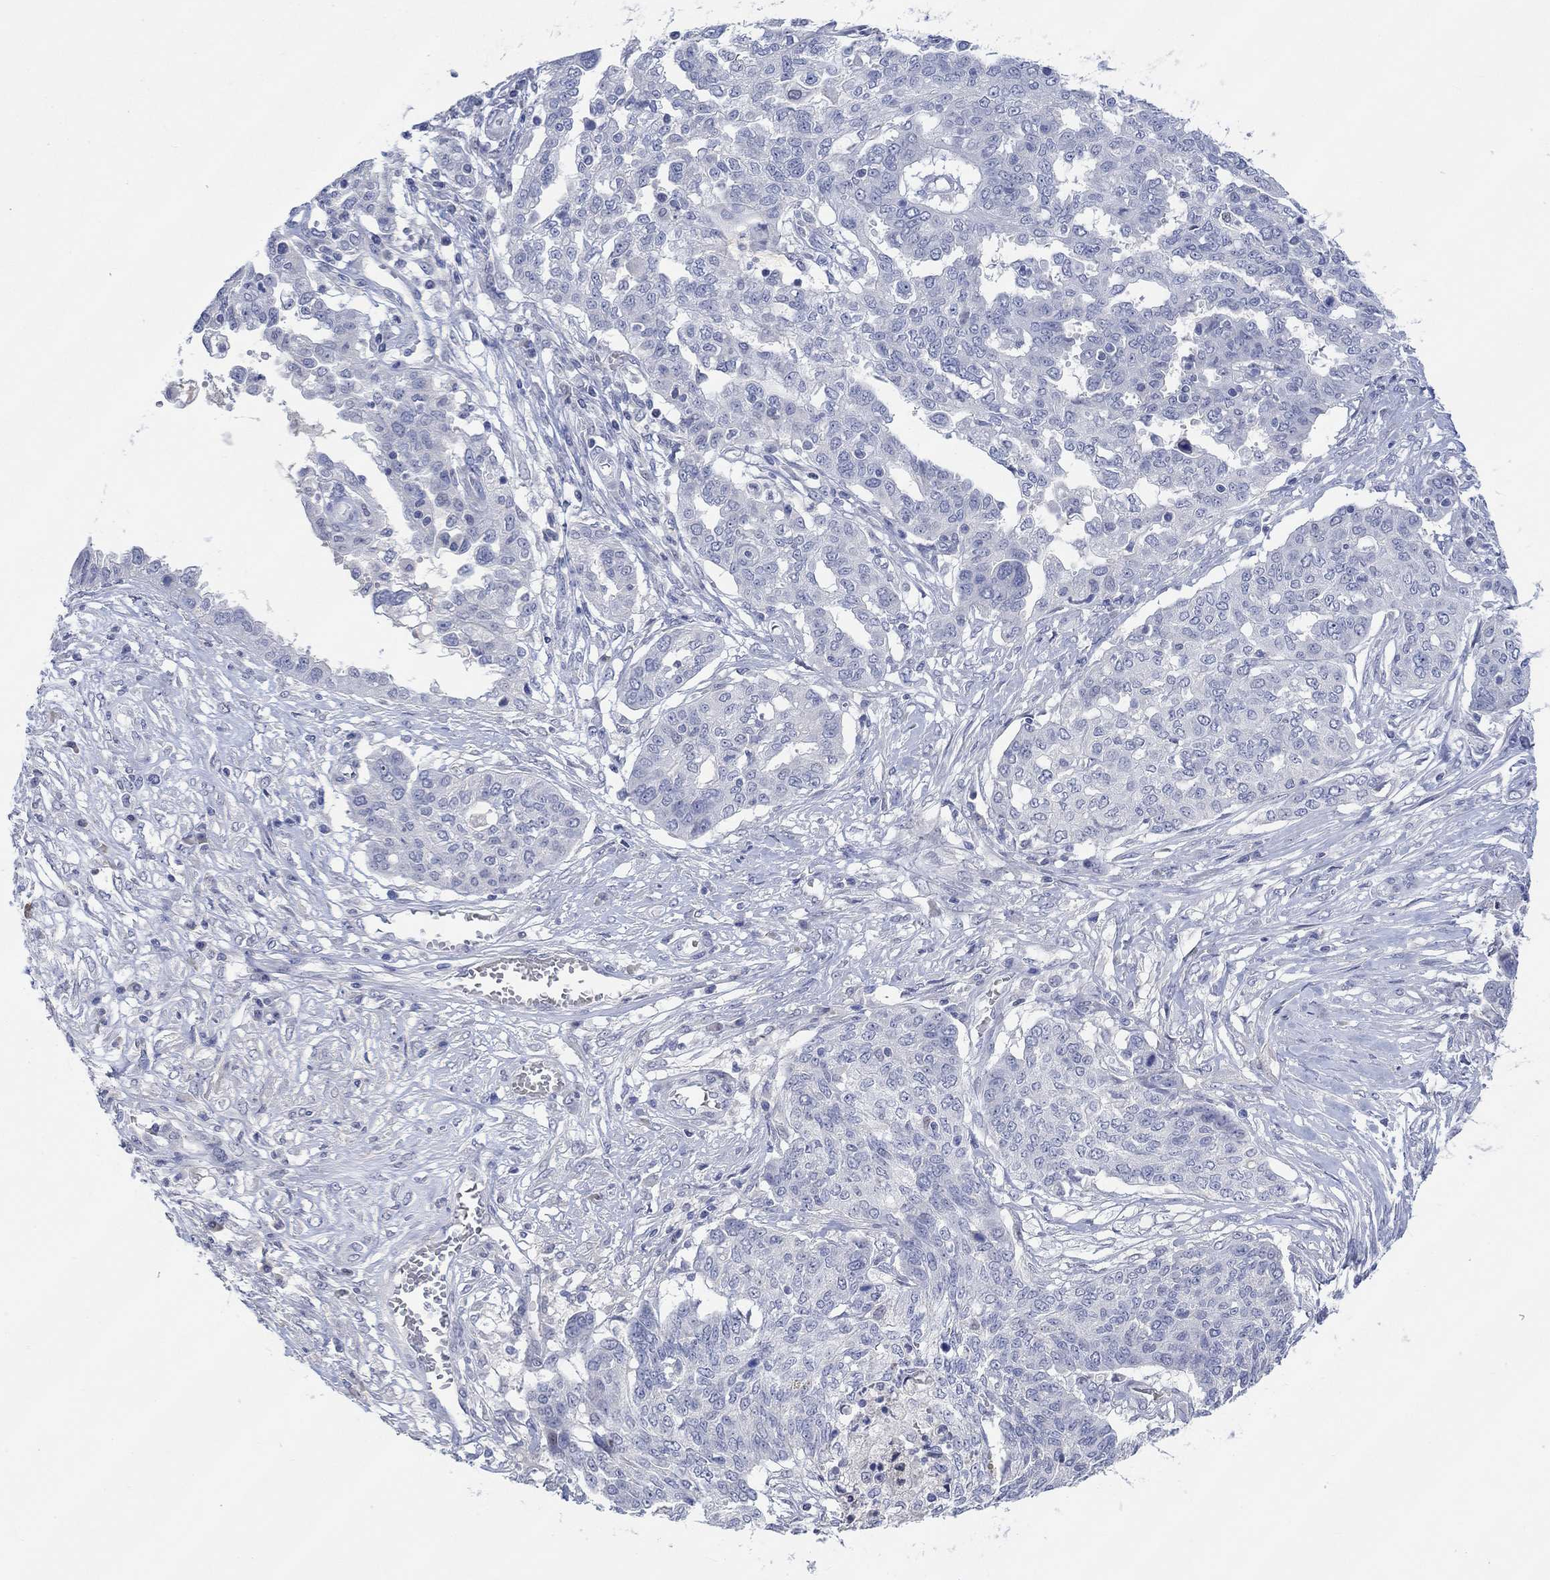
{"staining": {"intensity": "negative", "quantity": "none", "location": "none"}, "tissue": "ovarian cancer", "cell_type": "Tumor cells", "image_type": "cancer", "snomed": [{"axis": "morphology", "description": "Cystadenocarcinoma, serous, NOS"}, {"axis": "topography", "description": "Ovary"}], "caption": "Tumor cells show no significant protein staining in serous cystadenocarcinoma (ovarian).", "gene": "DLK1", "patient": {"sex": "female", "age": 67}}